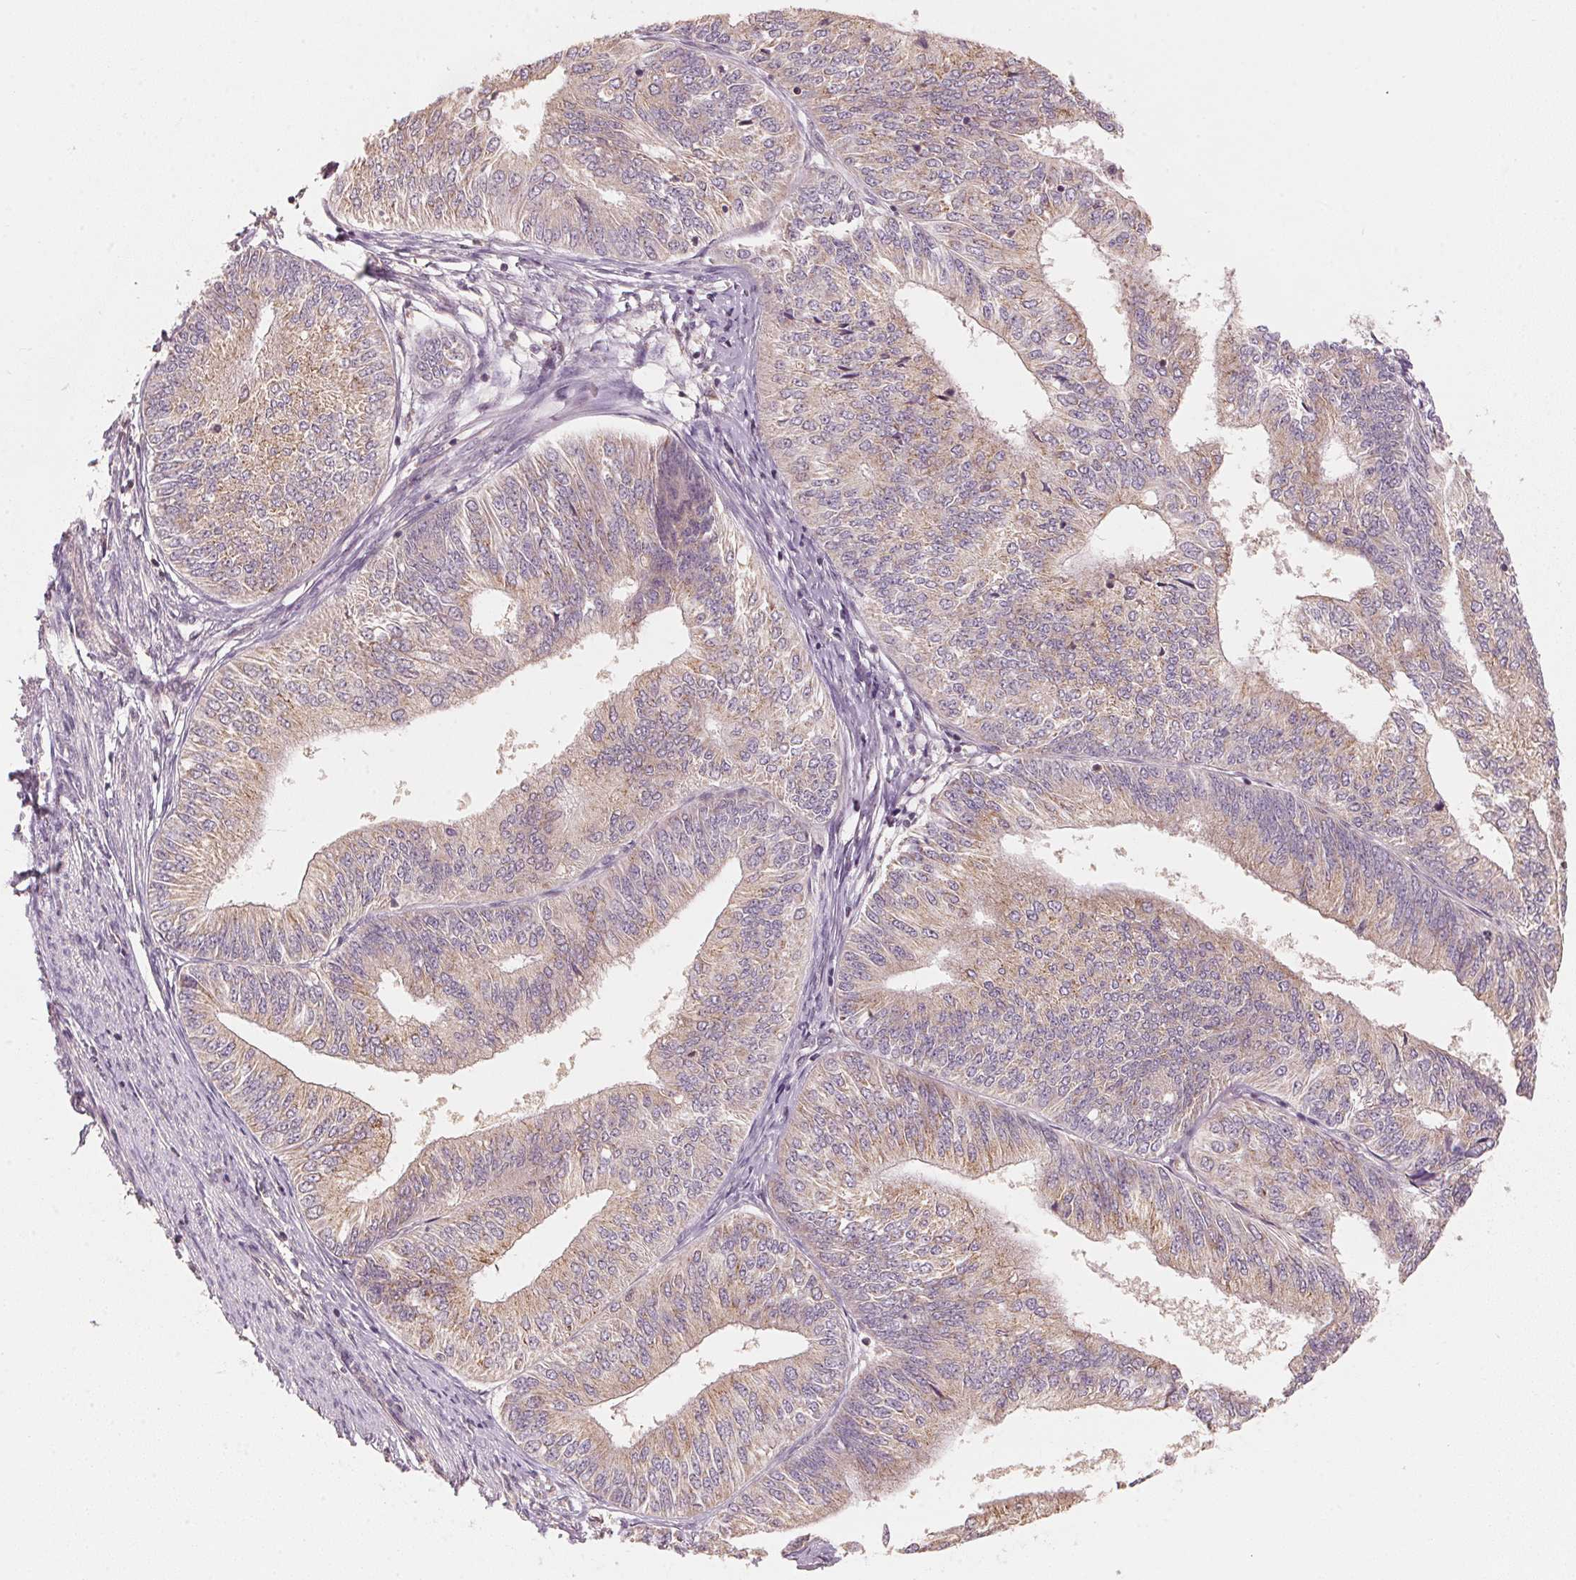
{"staining": {"intensity": "weak", "quantity": ">75%", "location": "cytoplasmic/membranous"}, "tissue": "endometrial cancer", "cell_type": "Tumor cells", "image_type": "cancer", "snomed": [{"axis": "morphology", "description": "Adenocarcinoma, NOS"}, {"axis": "topography", "description": "Endometrium"}], "caption": "IHC photomicrograph of neoplastic tissue: adenocarcinoma (endometrial) stained using immunohistochemistry reveals low levels of weak protein expression localized specifically in the cytoplasmic/membranous of tumor cells, appearing as a cytoplasmic/membranous brown color.", "gene": "C2orf73", "patient": {"sex": "female", "age": 58}}